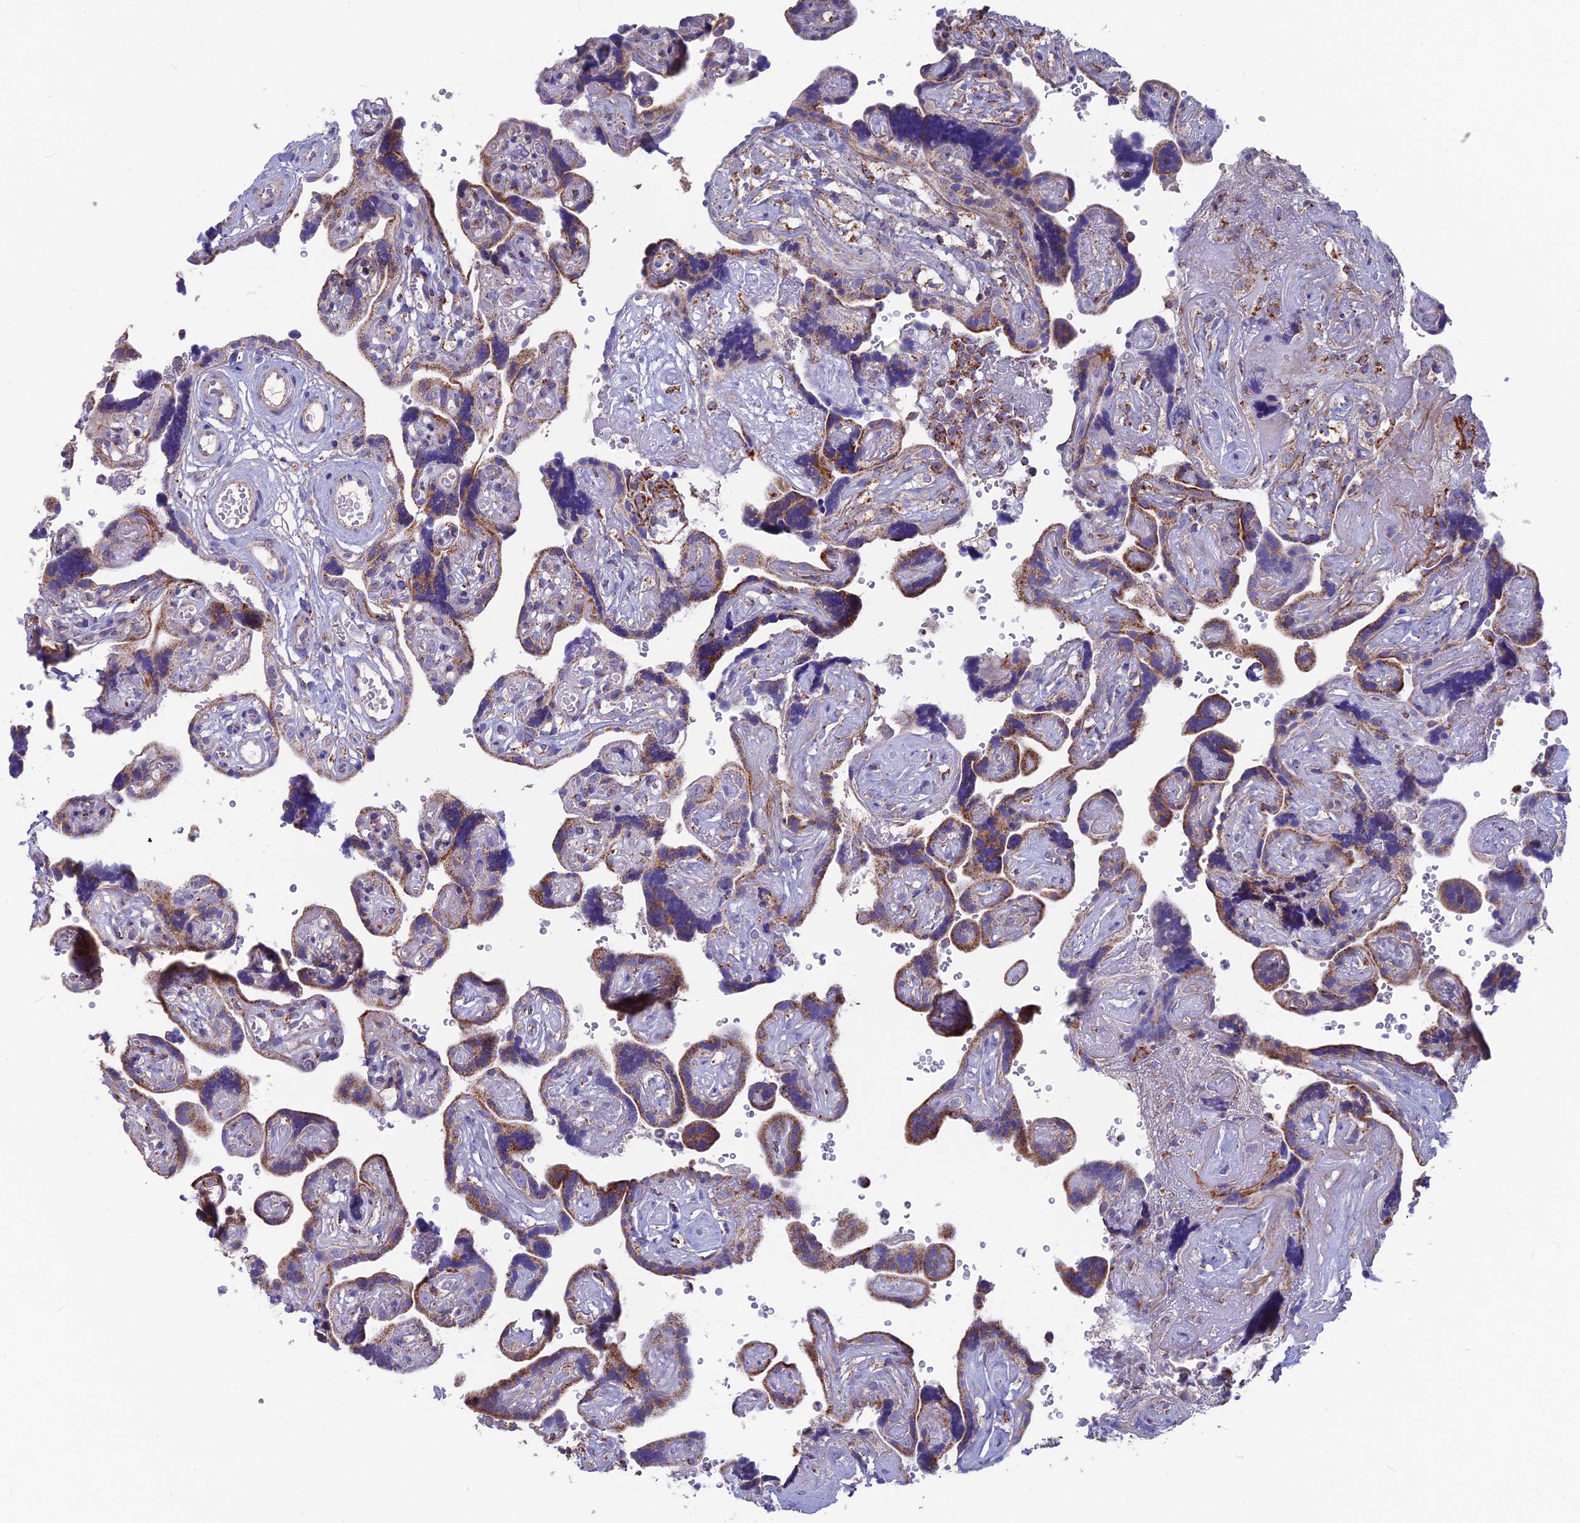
{"staining": {"intensity": "moderate", "quantity": ">75%", "location": "cytoplasmic/membranous"}, "tissue": "placenta", "cell_type": "Decidual cells", "image_type": "normal", "snomed": [{"axis": "morphology", "description": "Normal tissue, NOS"}, {"axis": "topography", "description": "Placenta"}], "caption": "This histopathology image reveals immunohistochemistry staining of normal human placenta, with medium moderate cytoplasmic/membranous expression in about >75% of decidual cells.", "gene": "CS", "patient": {"sex": "female", "age": 30}}